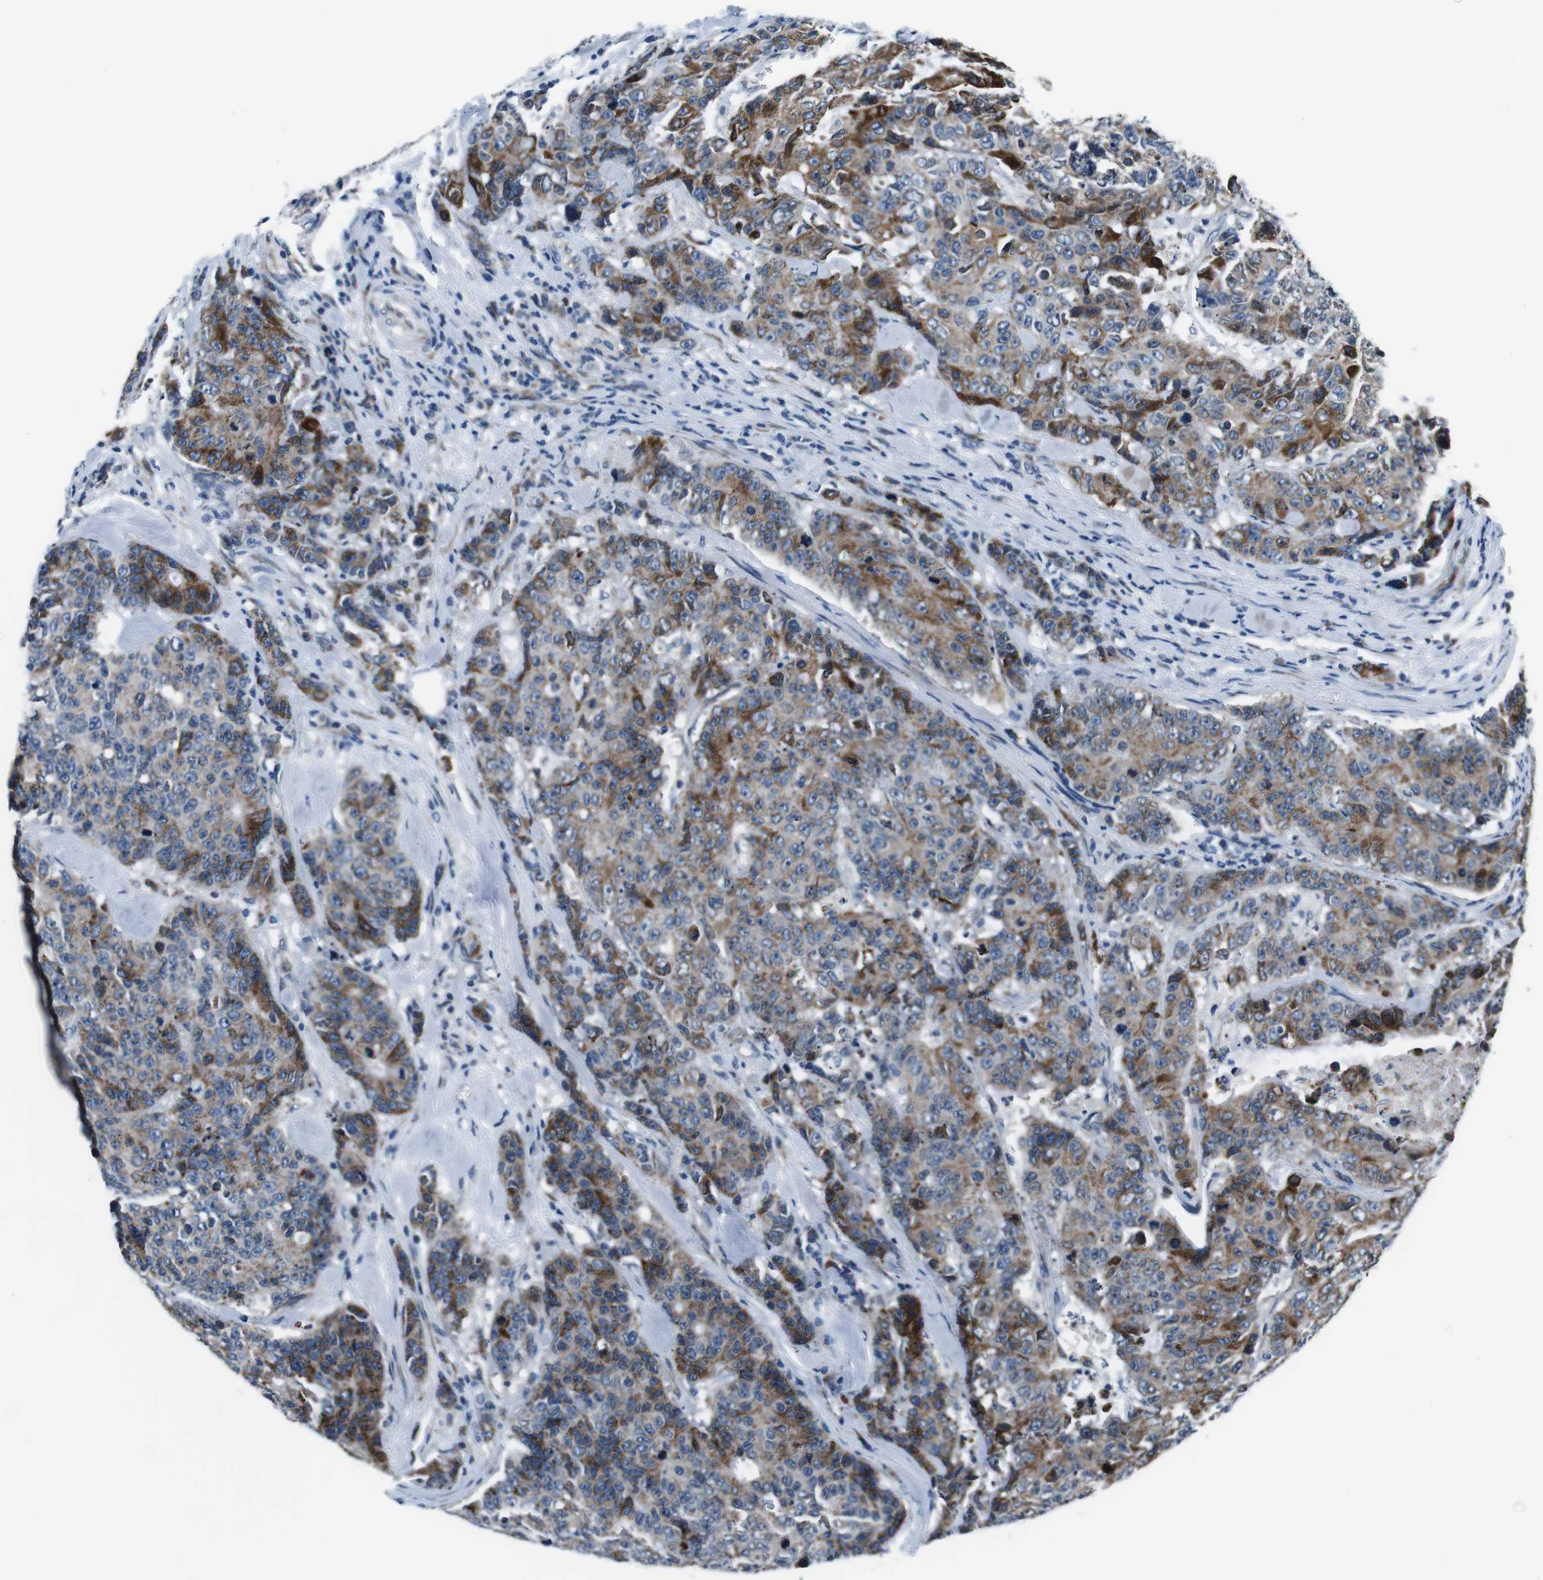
{"staining": {"intensity": "moderate", "quantity": ">75%", "location": "cytoplasmic/membranous"}, "tissue": "colorectal cancer", "cell_type": "Tumor cells", "image_type": "cancer", "snomed": [{"axis": "morphology", "description": "Adenocarcinoma, NOS"}, {"axis": "topography", "description": "Colon"}], "caption": "High-power microscopy captured an immunohistochemistry (IHC) image of adenocarcinoma (colorectal), revealing moderate cytoplasmic/membranous staining in about >75% of tumor cells.", "gene": "NUCB2", "patient": {"sex": "female", "age": 86}}